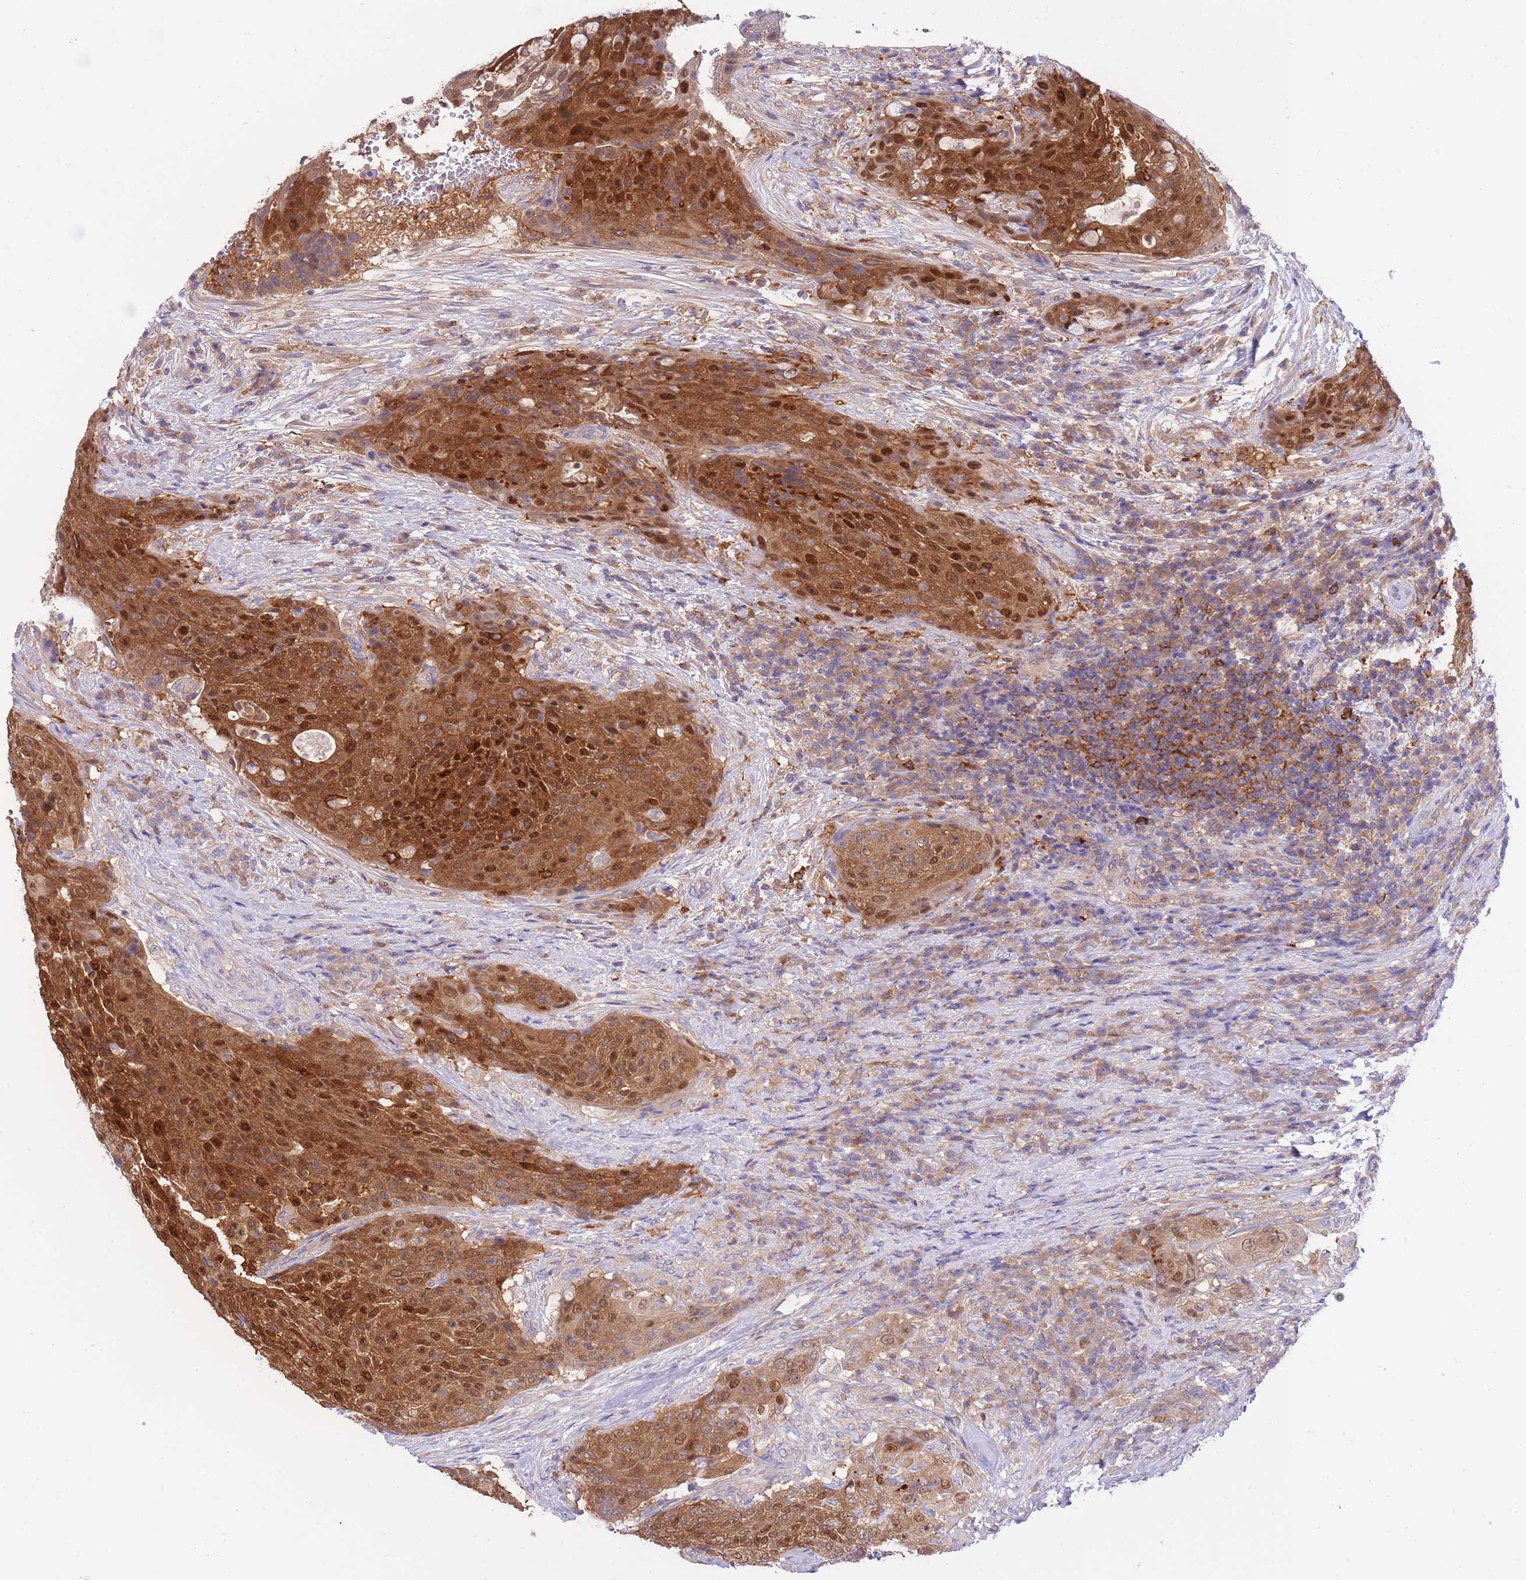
{"staining": {"intensity": "strong", "quantity": ">75%", "location": "cytoplasmic/membranous,nuclear"}, "tissue": "urothelial cancer", "cell_type": "Tumor cells", "image_type": "cancer", "snomed": [{"axis": "morphology", "description": "Urothelial carcinoma, High grade"}, {"axis": "topography", "description": "Urinary bladder"}], "caption": "A high amount of strong cytoplasmic/membranous and nuclear positivity is present in approximately >75% of tumor cells in high-grade urothelial carcinoma tissue.", "gene": "NAMPT", "patient": {"sex": "female", "age": 63}}